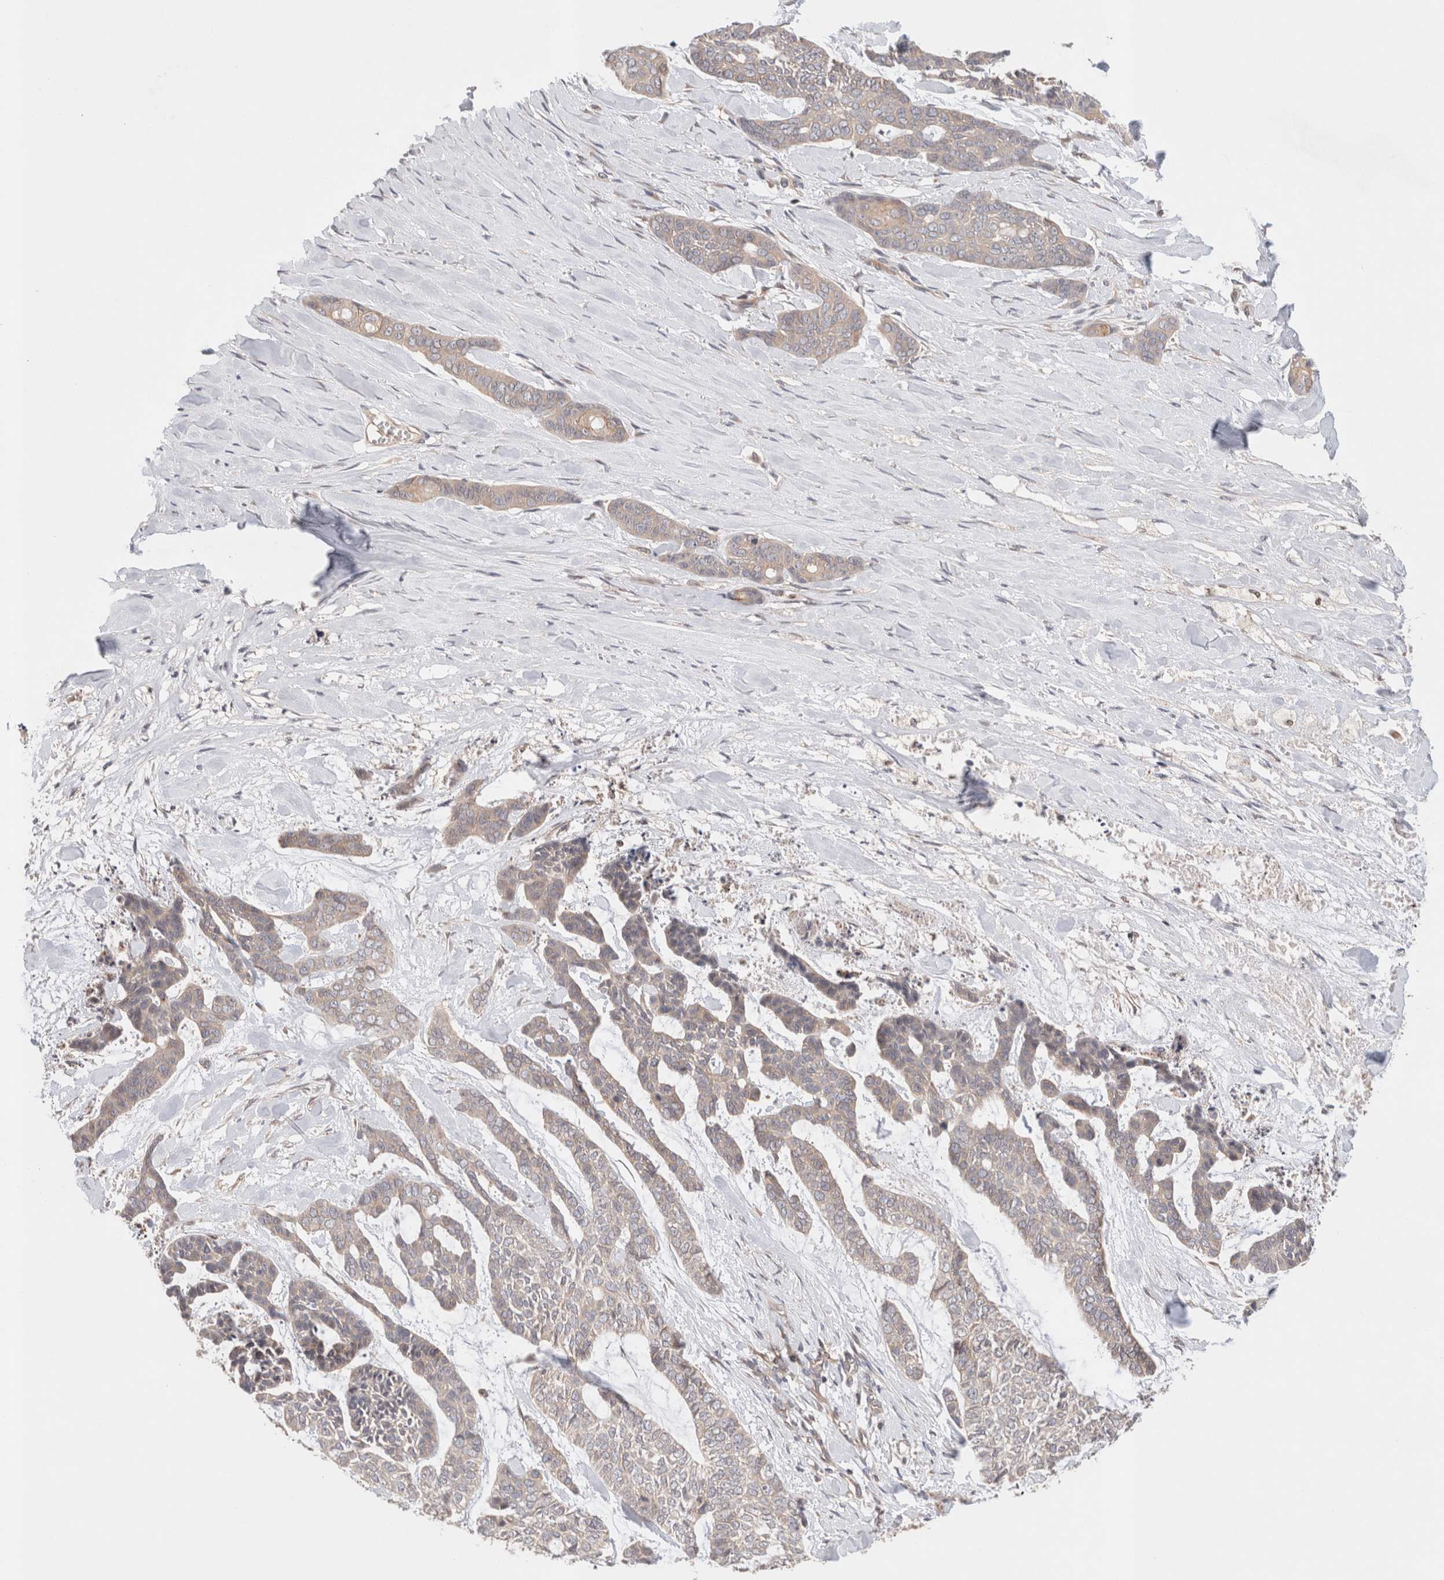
{"staining": {"intensity": "weak", "quantity": ">75%", "location": "cytoplasmic/membranous"}, "tissue": "skin cancer", "cell_type": "Tumor cells", "image_type": "cancer", "snomed": [{"axis": "morphology", "description": "Basal cell carcinoma"}, {"axis": "topography", "description": "Skin"}], "caption": "Human skin cancer stained with a brown dye shows weak cytoplasmic/membranous positive staining in about >75% of tumor cells.", "gene": "SIKE1", "patient": {"sex": "female", "age": 64}}